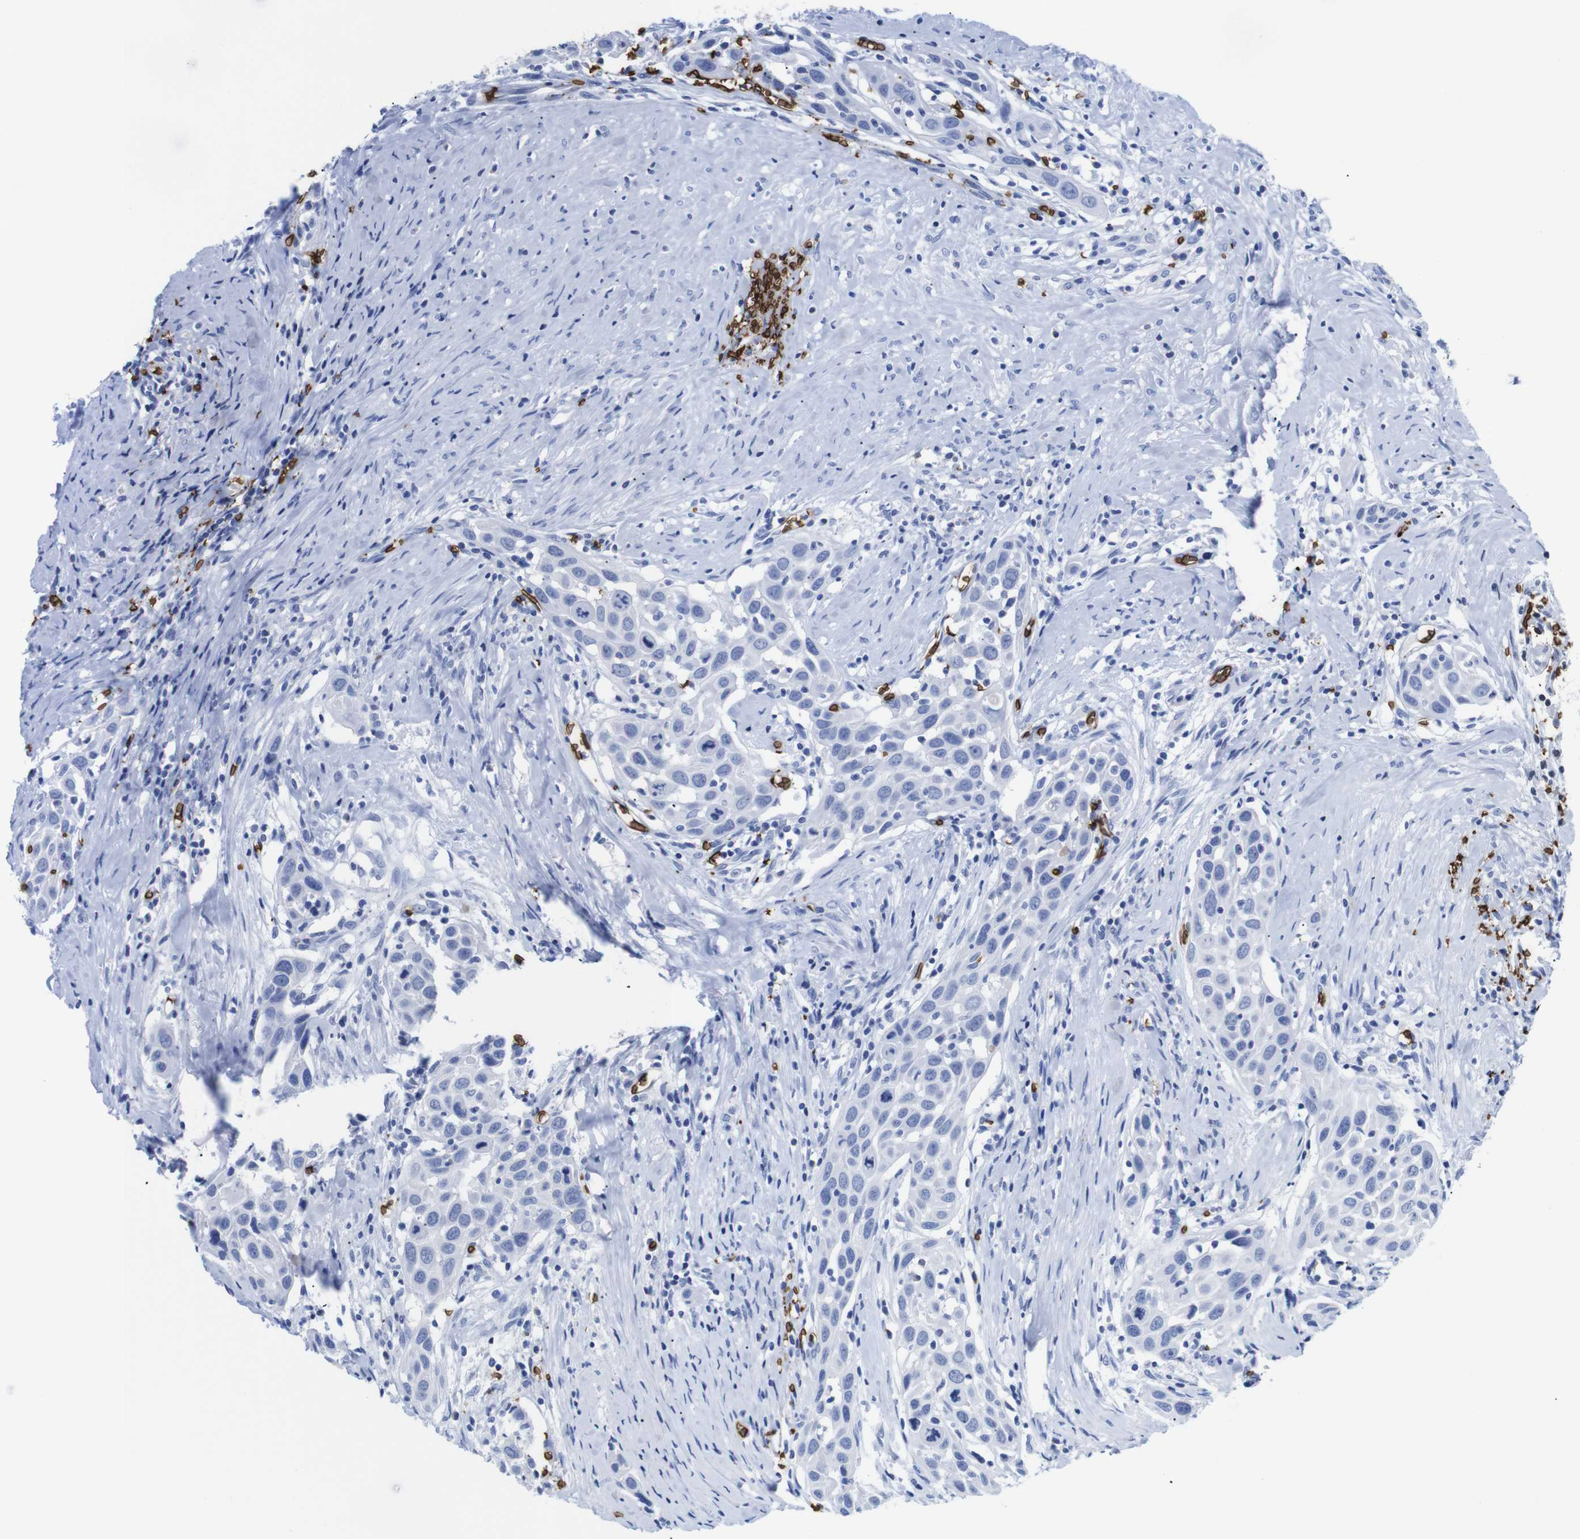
{"staining": {"intensity": "negative", "quantity": "none", "location": "none"}, "tissue": "head and neck cancer", "cell_type": "Tumor cells", "image_type": "cancer", "snomed": [{"axis": "morphology", "description": "Squamous cell carcinoma, NOS"}, {"axis": "topography", "description": "Oral tissue"}, {"axis": "topography", "description": "Head-Neck"}], "caption": "Head and neck cancer stained for a protein using immunohistochemistry (IHC) demonstrates no staining tumor cells.", "gene": "S1PR2", "patient": {"sex": "female", "age": 50}}